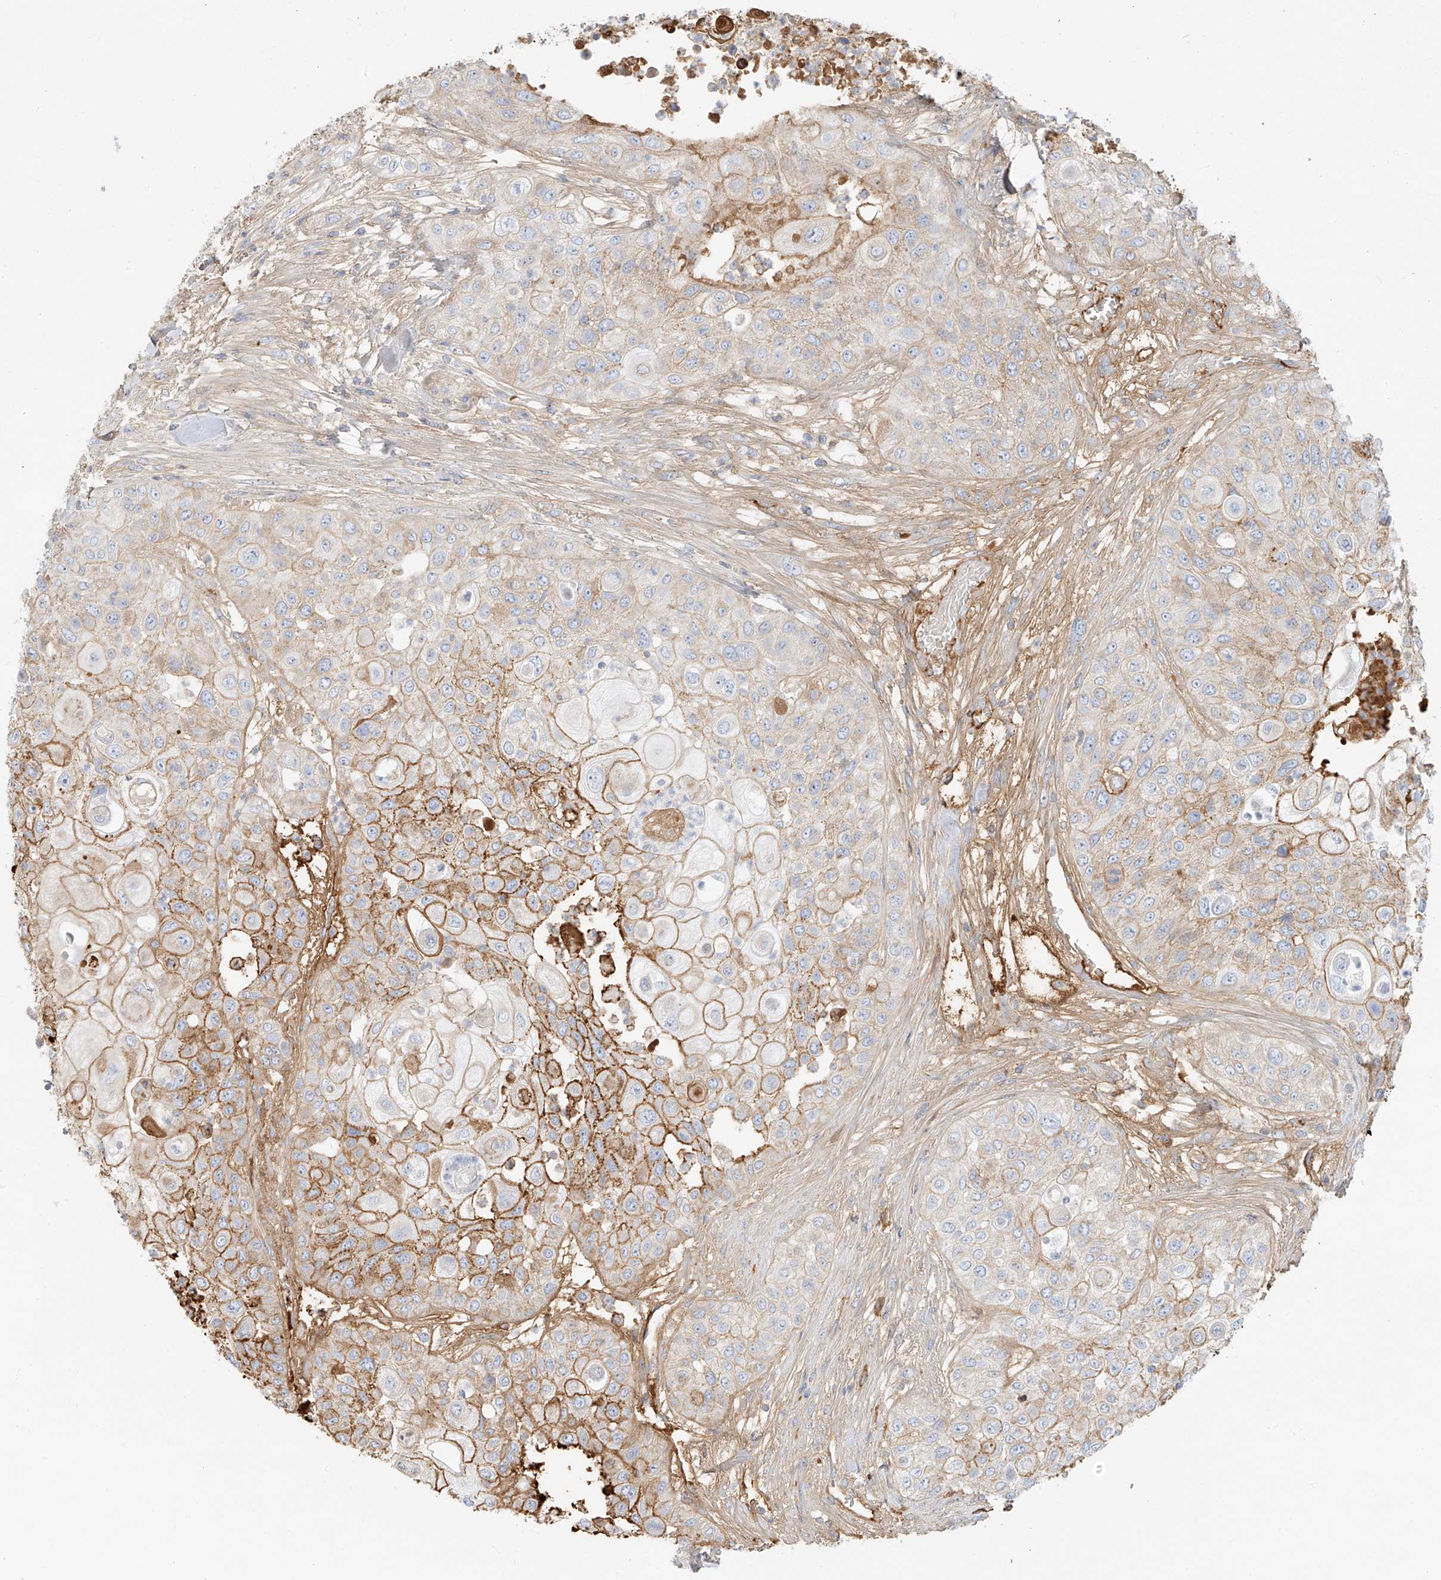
{"staining": {"intensity": "moderate", "quantity": "25%-75%", "location": "cytoplasmic/membranous"}, "tissue": "urothelial cancer", "cell_type": "Tumor cells", "image_type": "cancer", "snomed": [{"axis": "morphology", "description": "Urothelial carcinoma, High grade"}, {"axis": "topography", "description": "Urinary bladder"}], "caption": "A brown stain labels moderate cytoplasmic/membranous staining of a protein in human high-grade urothelial carcinoma tumor cells.", "gene": "OCSTAMP", "patient": {"sex": "female", "age": 79}}